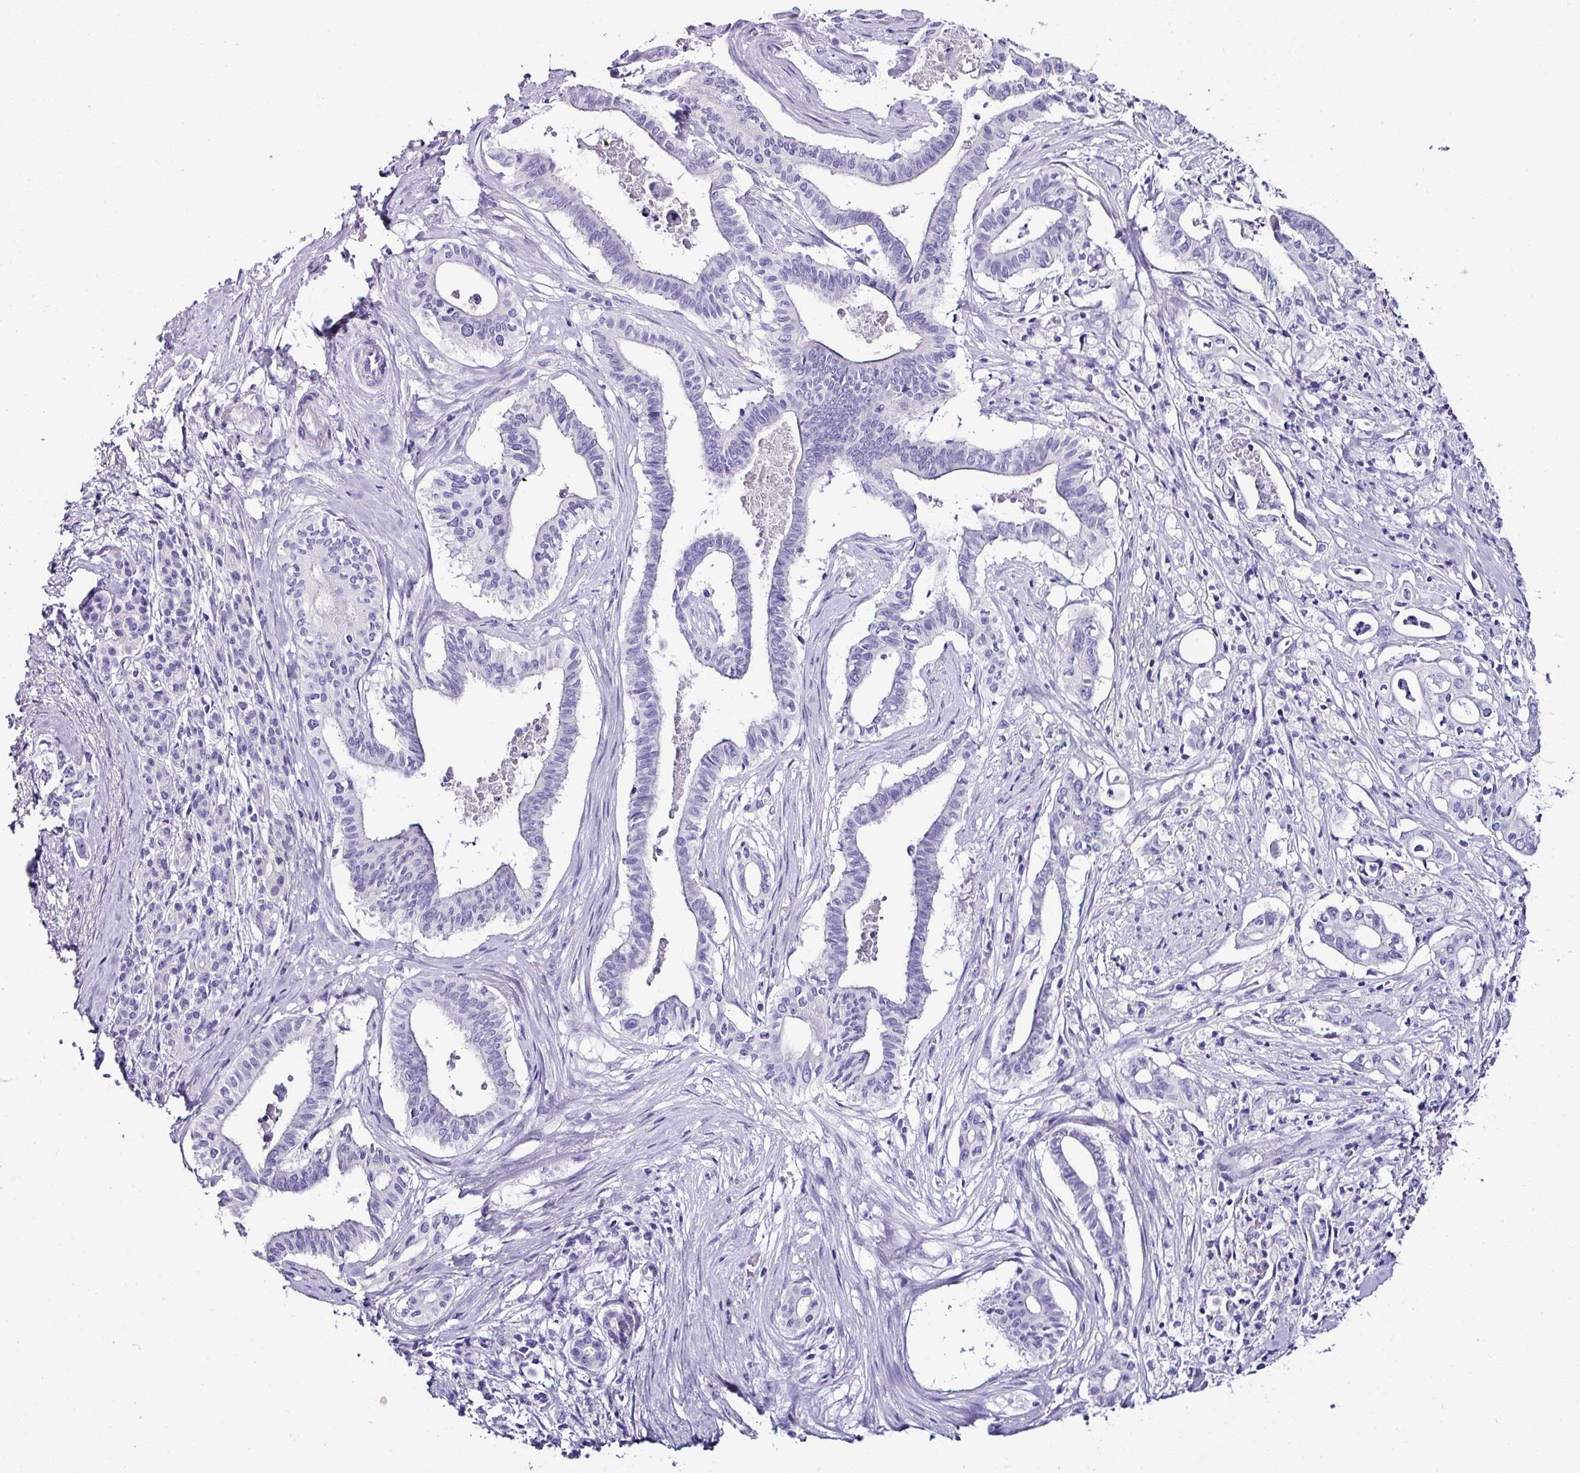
{"staining": {"intensity": "negative", "quantity": "none", "location": "none"}, "tissue": "pancreatic cancer", "cell_type": "Tumor cells", "image_type": "cancer", "snomed": [{"axis": "morphology", "description": "Adenocarcinoma, NOS"}, {"axis": "topography", "description": "Pancreas"}], "caption": "Immunohistochemistry of human pancreatic cancer exhibits no staining in tumor cells.", "gene": "NAPSA", "patient": {"sex": "female", "age": 77}}